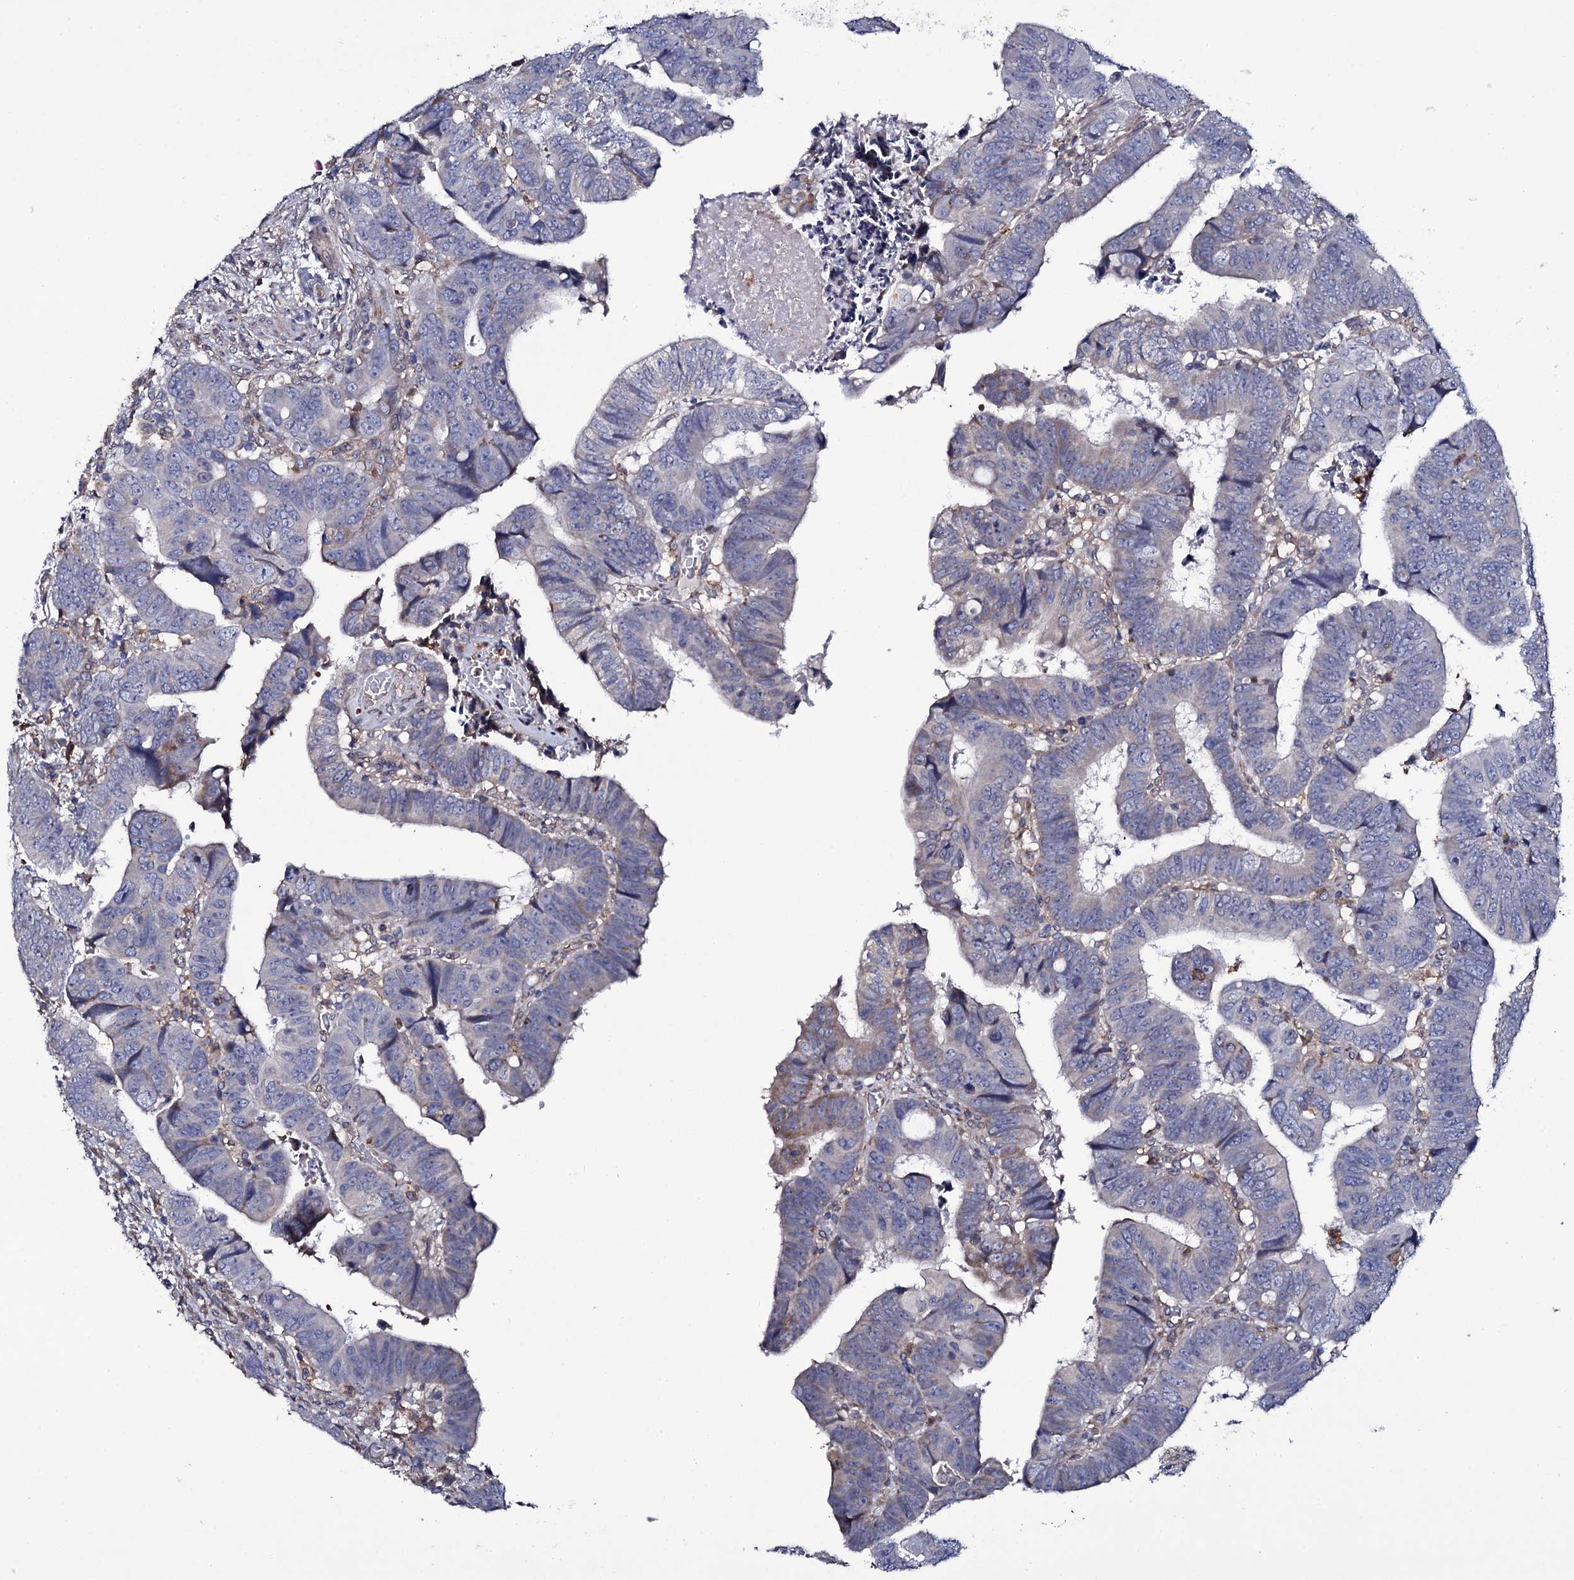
{"staining": {"intensity": "negative", "quantity": "none", "location": "none"}, "tissue": "colorectal cancer", "cell_type": "Tumor cells", "image_type": "cancer", "snomed": [{"axis": "morphology", "description": "Normal tissue, NOS"}, {"axis": "morphology", "description": "Adenocarcinoma, NOS"}, {"axis": "topography", "description": "Rectum"}], "caption": "DAB (3,3'-diaminobenzidine) immunohistochemical staining of colorectal cancer (adenocarcinoma) demonstrates no significant positivity in tumor cells. (Immunohistochemistry, brightfield microscopy, high magnification).", "gene": "TTC23", "patient": {"sex": "female", "age": 65}}